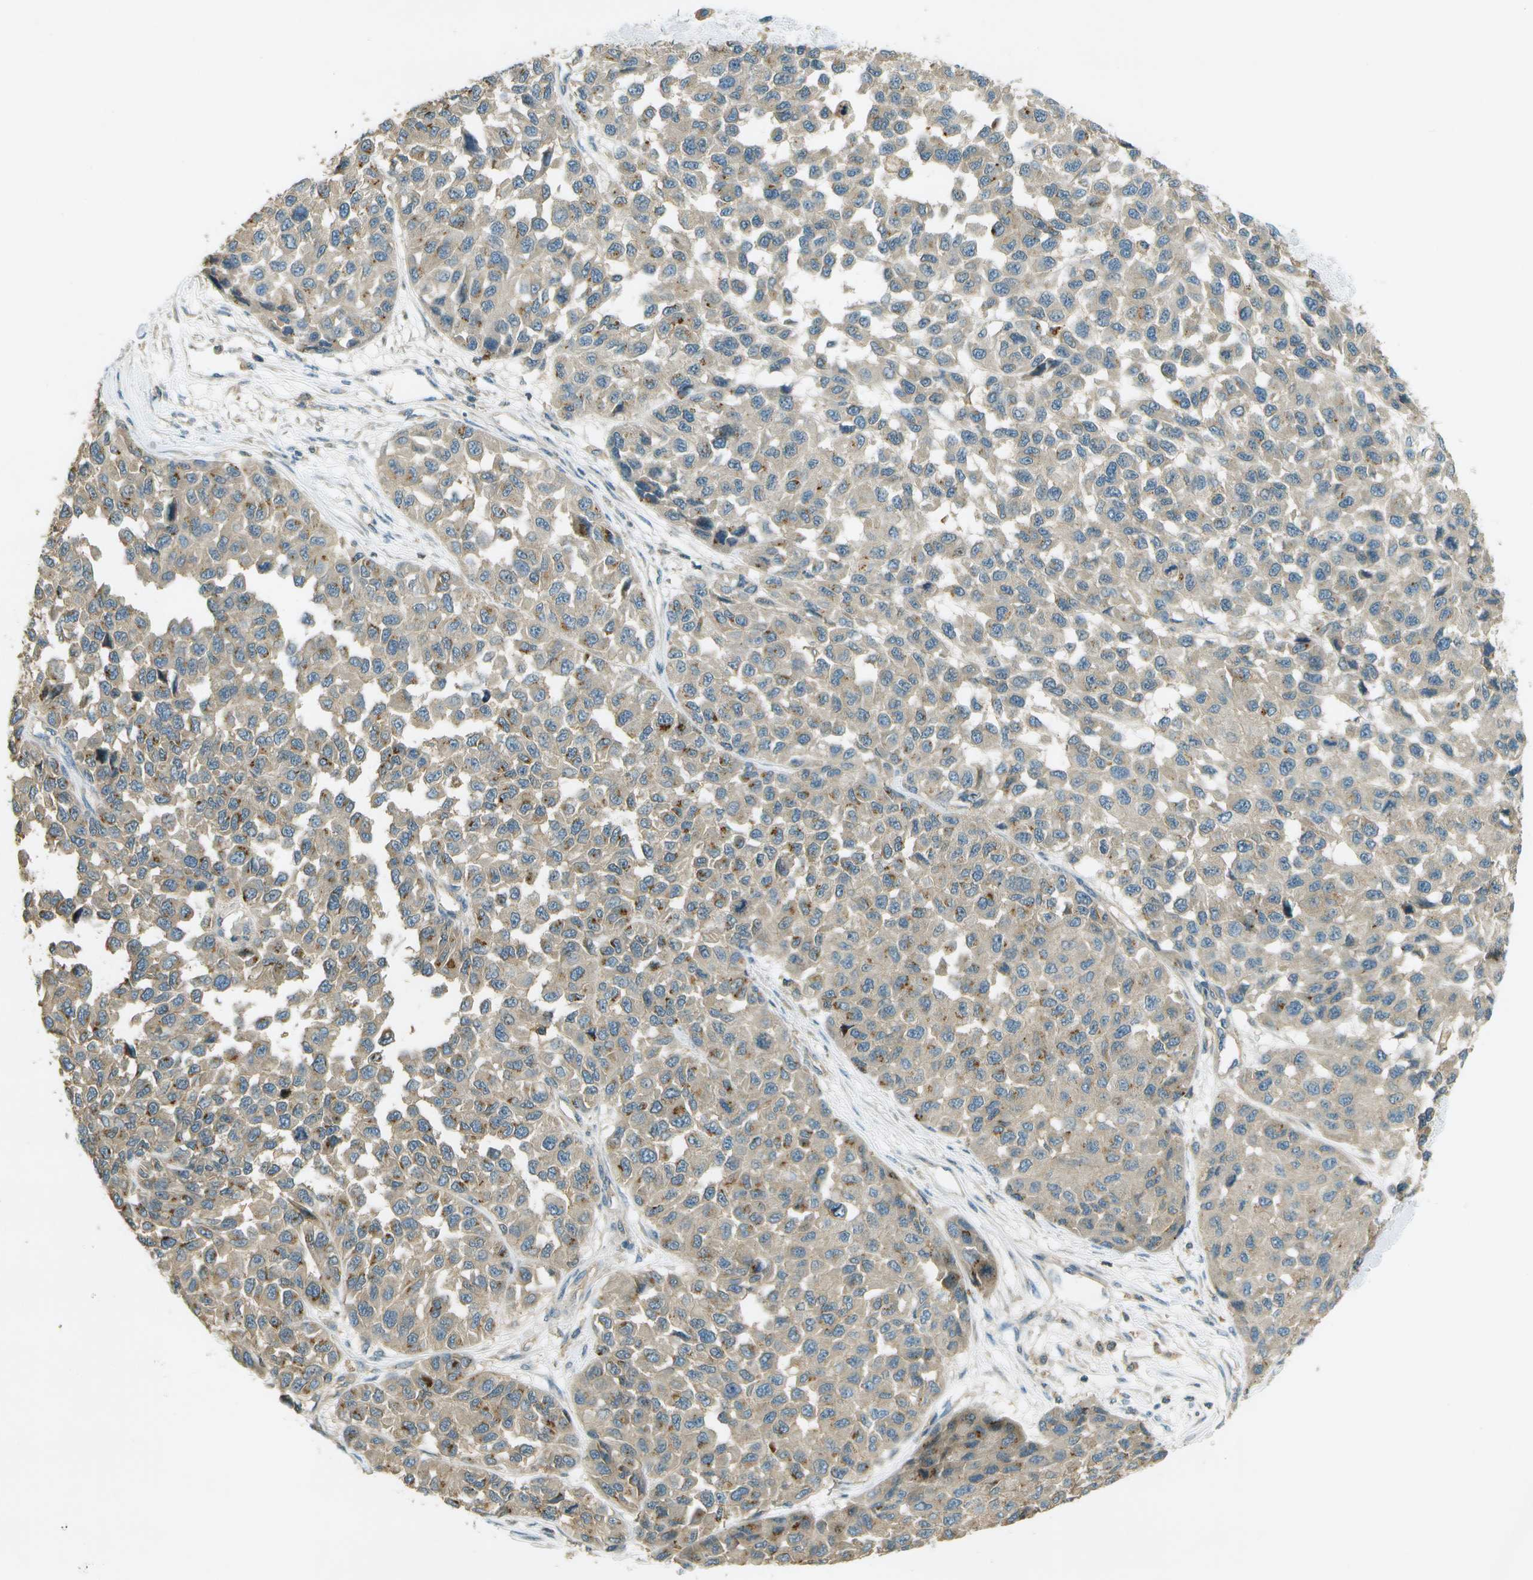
{"staining": {"intensity": "moderate", "quantity": "<25%", "location": "cytoplasmic/membranous"}, "tissue": "melanoma", "cell_type": "Tumor cells", "image_type": "cancer", "snomed": [{"axis": "morphology", "description": "Normal tissue, NOS"}, {"axis": "morphology", "description": "Malignant melanoma, NOS"}, {"axis": "topography", "description": "Skin"}], "caption": "Protein expression by immunohistochemistry shows moderate cytoplasmic/membranous positivity in about <25% of tumor cells in malignant melanoma.", "gene": "NUDT4", "patient": {"sex": "male", "age": 62}}